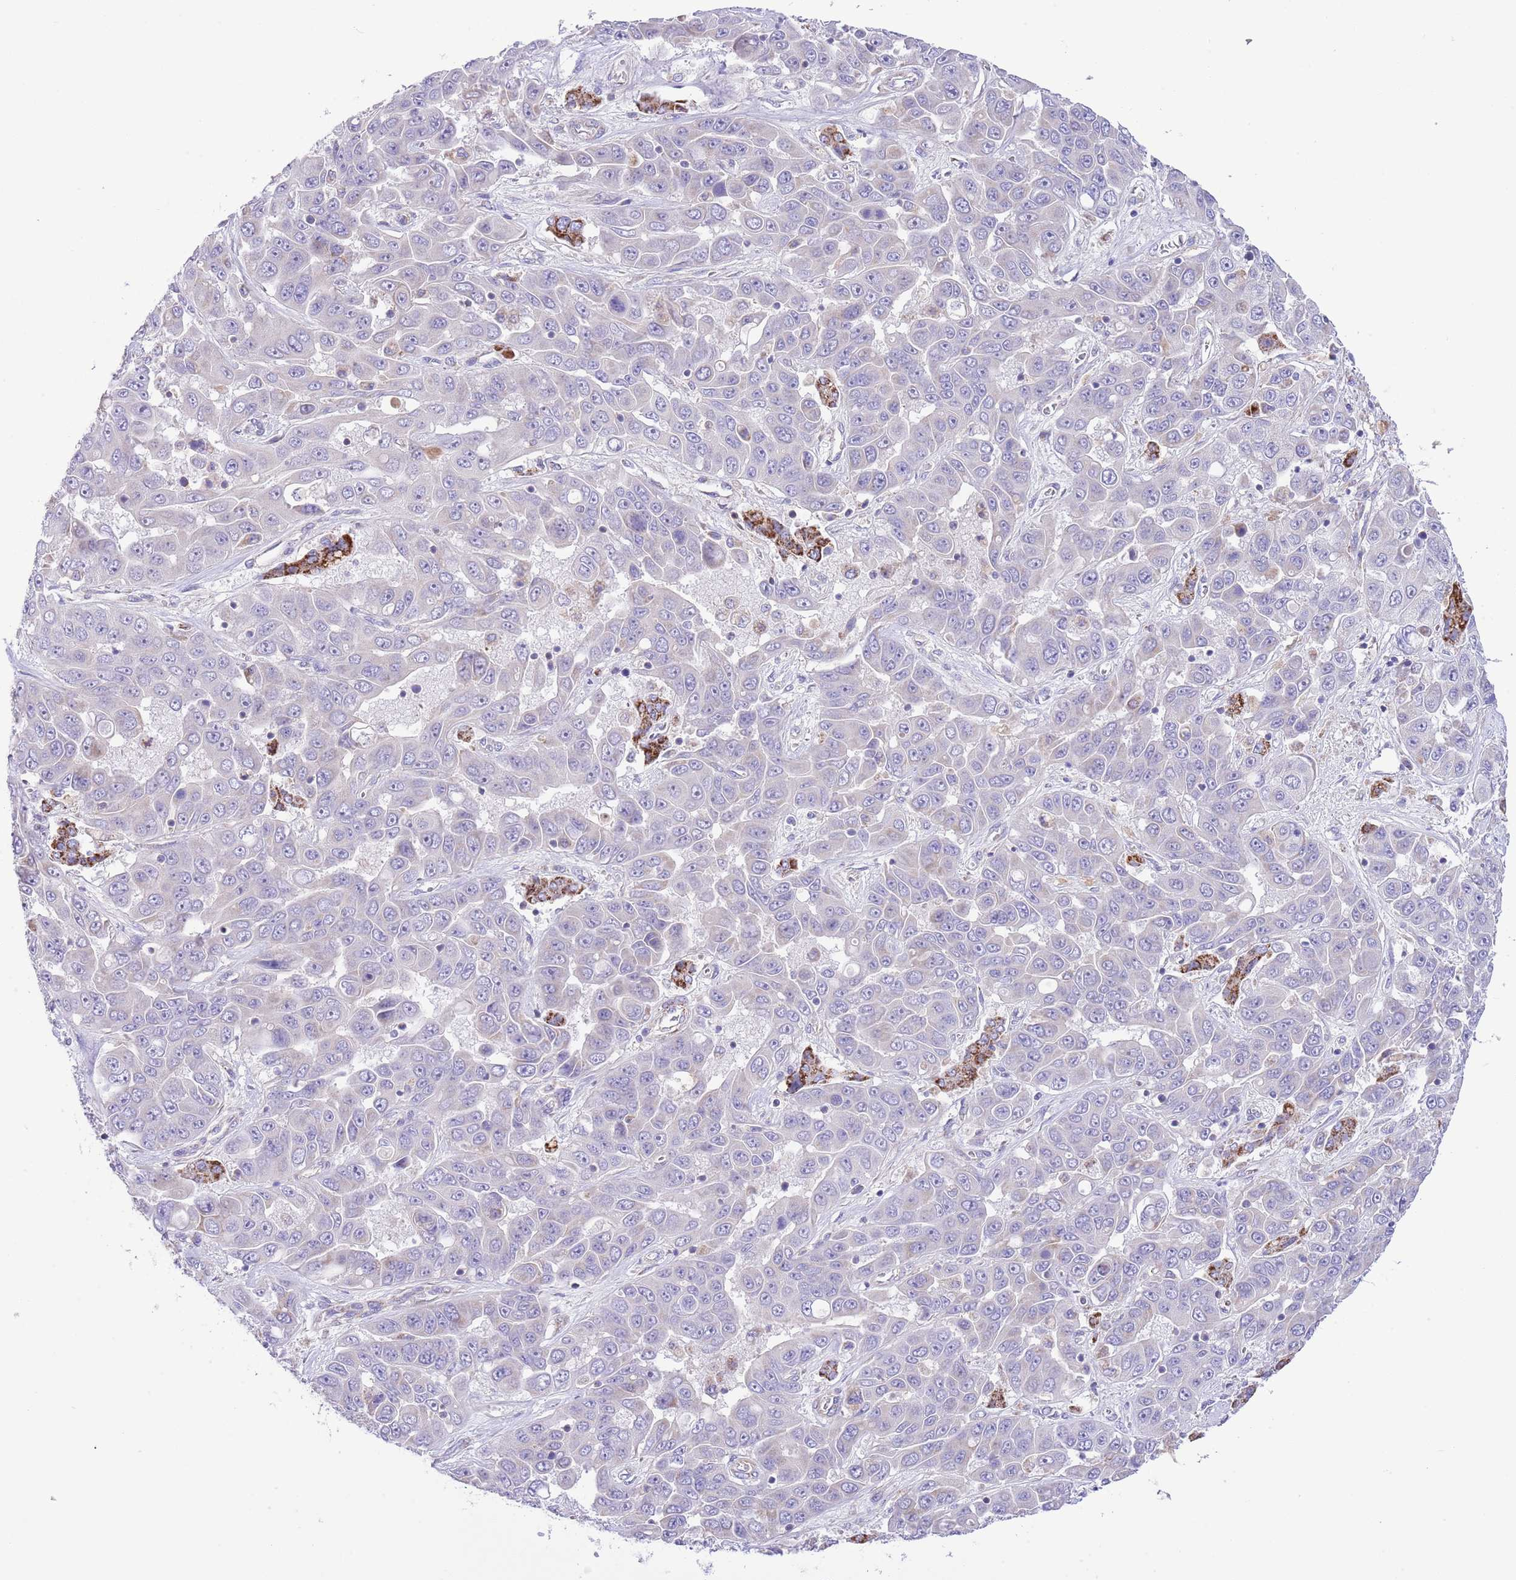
{"staining": {"intensity": "negative", "quantity": "none", "location": "none"}, "tissue": "liver cancer", "cell_type": "Tumor cells", "image_type": "cancer", "snomed": [{"axis": "morphology", "description": "Cholangiocarcinoma"}, {"axis": "topography", "description": "Liver"}], "caption": "The photomicrograph displays no significant expression in tumor cells of cholangiocarcinoma (liver). (DAB IHC with hematoxylin counter stain).", "gene": "SS18L2", "patient": {"sex": "female", "age": 52}}